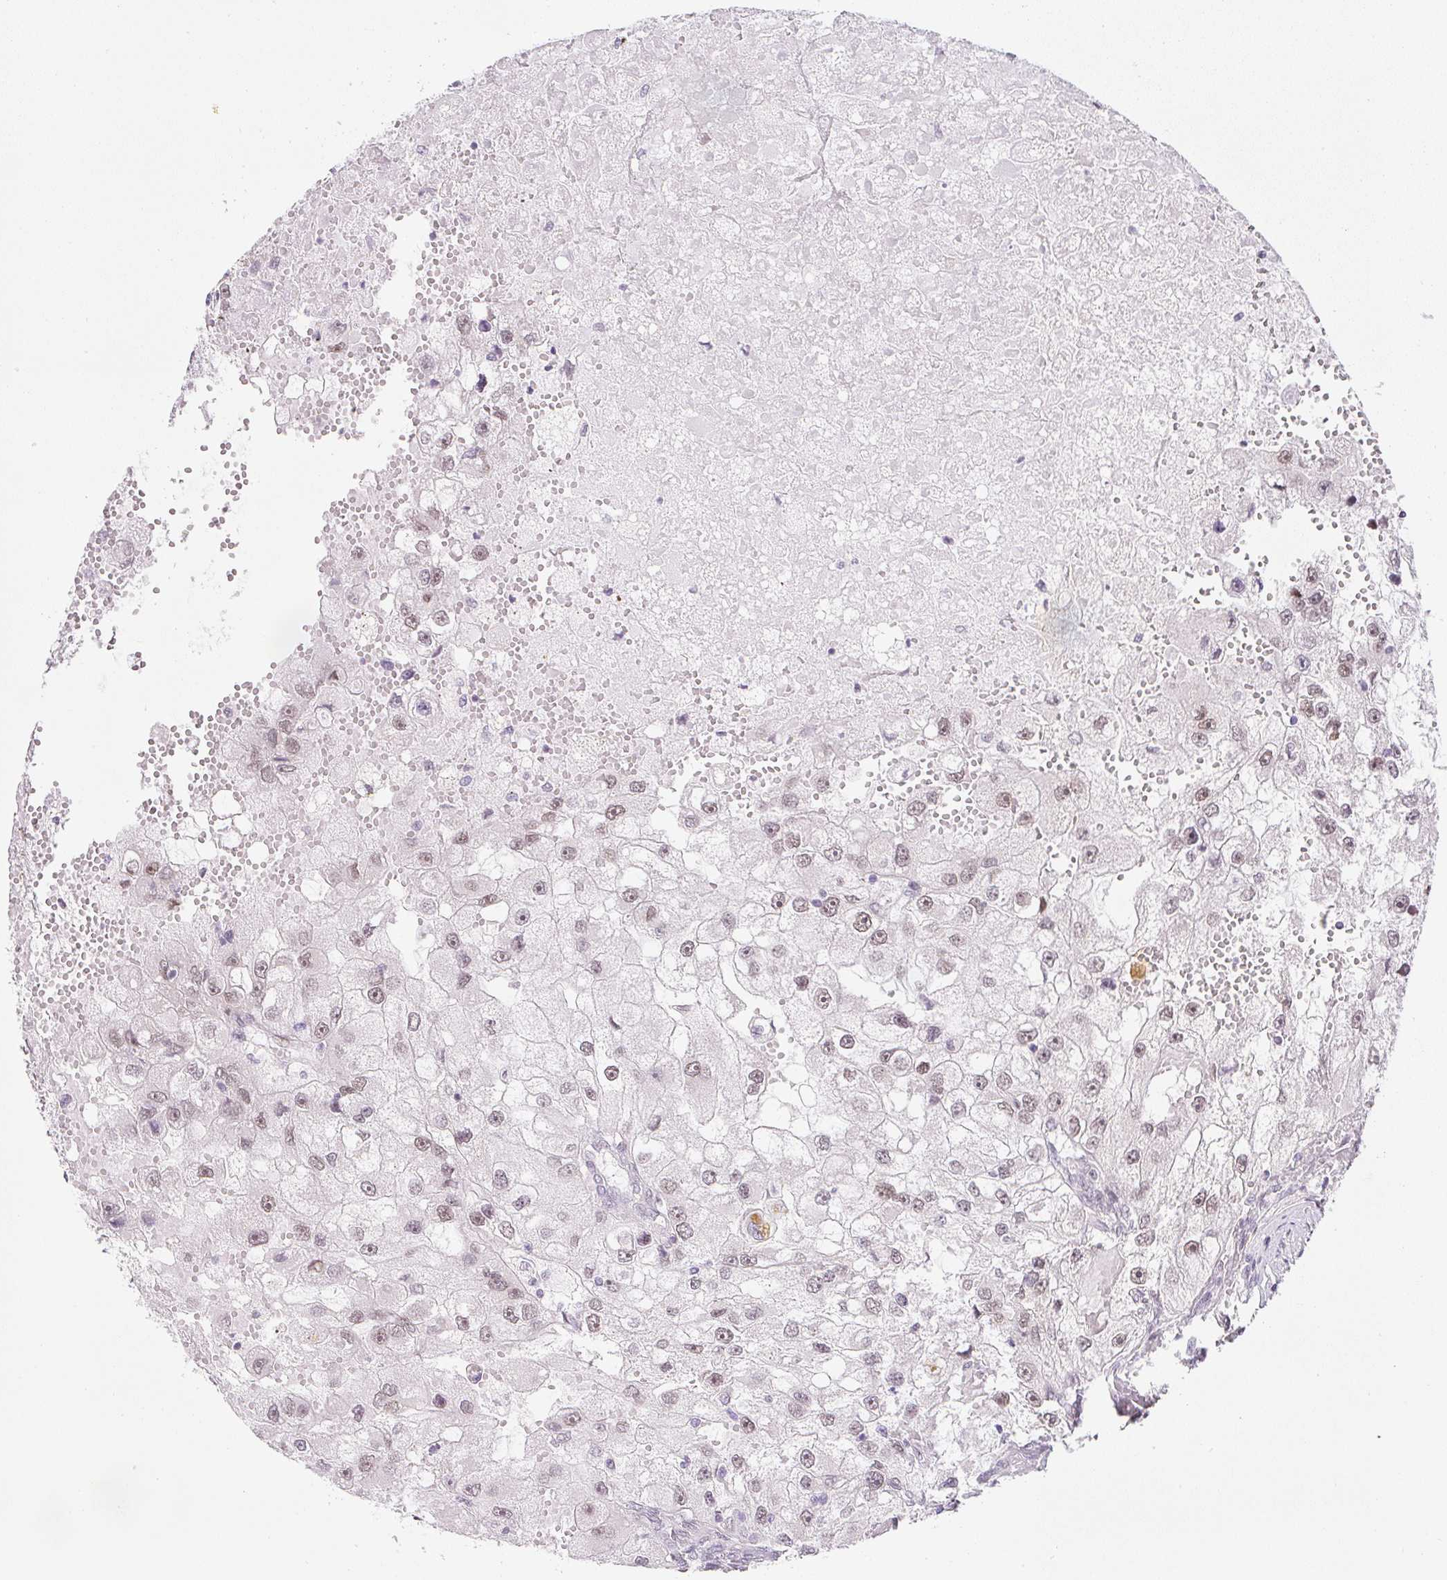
{"staining": {"intensity": "weak", "quantity": ">75%", "location": "nuclear"}, "tissue": "renal cancer", "cell_type": "Tumor cells", "image_type": "cancer", "snomed": [{"axis": "morphology", "description": "Adenocarcinoma, NOS"}, {"axis": "topography", "description": "Kidney"}], "caption": "Immunohistochemical staining of human renal cancer (adenocarcinoma) displays low levels of weak nuclear protein staining in approximately >75% of tumor cells.", "gene": "DPPA4", "patient": {"sex": "male", "age": 63}}